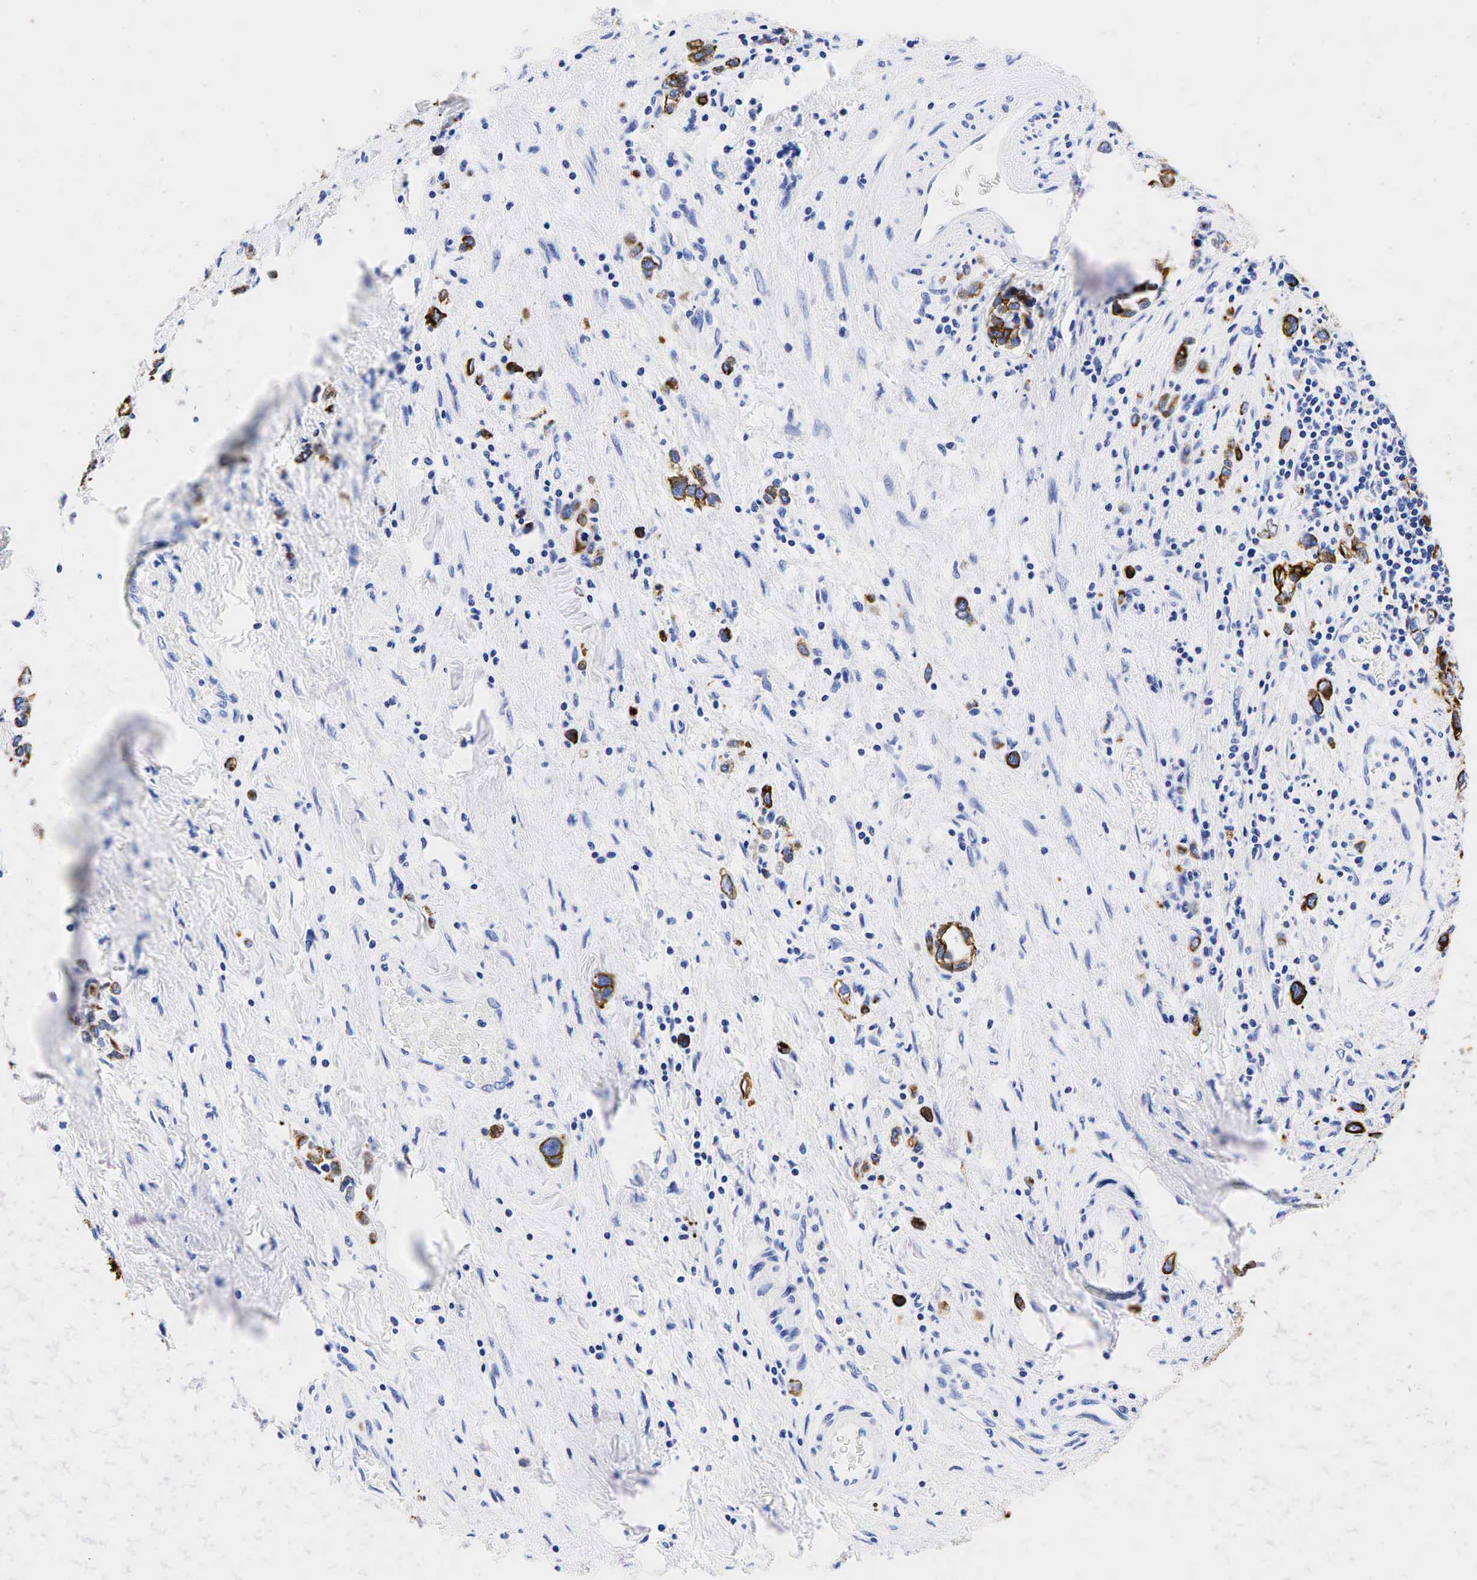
{"staining": {"intensity": "strong", "quantity": ">75%", "location": "cytoplasmic/membranous"}, "tissue": "stomach cancer", "cell_type": "Tumor cells", "image_type": "cancer", "snomed": [{"axis": "morphology", "description": "Adenocarcinoma, NOS"}, {"axis": "topography", "description": "Stomach, upper"}], "caption": "This histopathology image displays IHC staining of adenocarcinoma (stomach), with high strong cytoplasmic/membranous positivity in approximately >75% of tumor cells.", "gene": "KRT19", "patient": {"sex": "male", "age": 76}}